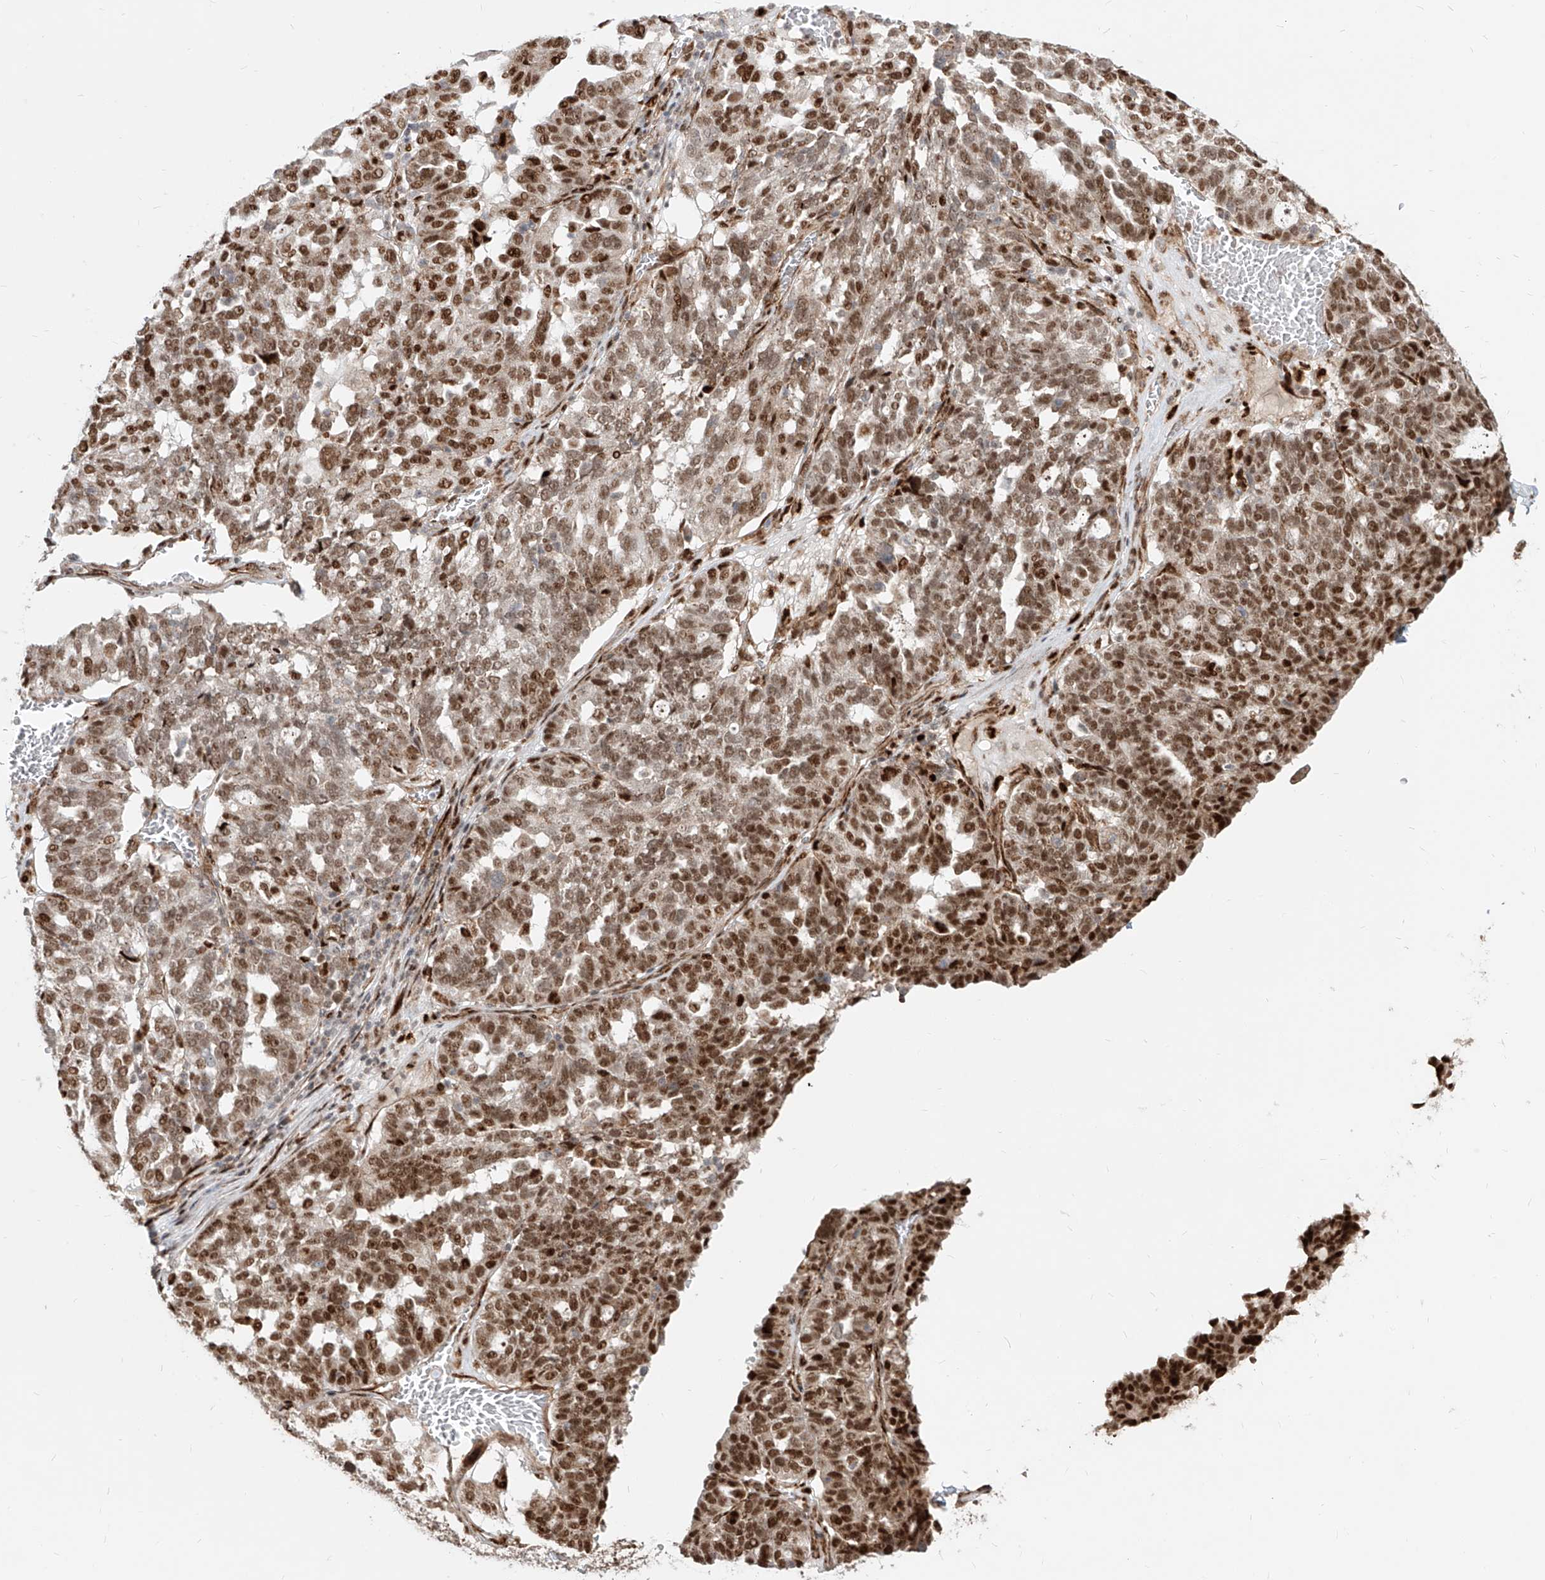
{"staining": {"intensity": "strong", "quantity": ">75%", "location": "nuclear"}, "tissue": "ovarian cancer", "cell_type": "Tumor cells", "image_type": "cancer", "snomed": [{"axis": "morphology", "description": "Cystadenocarcinoma, serous, NOS"}, {"axis": "topography", "description": "Ovary"}], "caption": "An immunohistochemistry photomicrograph of neoplastic tissue is shown. Protein staining in brown shows strong nuclear positivity in ovarian serous cystadenocarcinoma within tumor cells.", "gene": "ZNF710", "patient": {"sex": "female", "age": 59}}